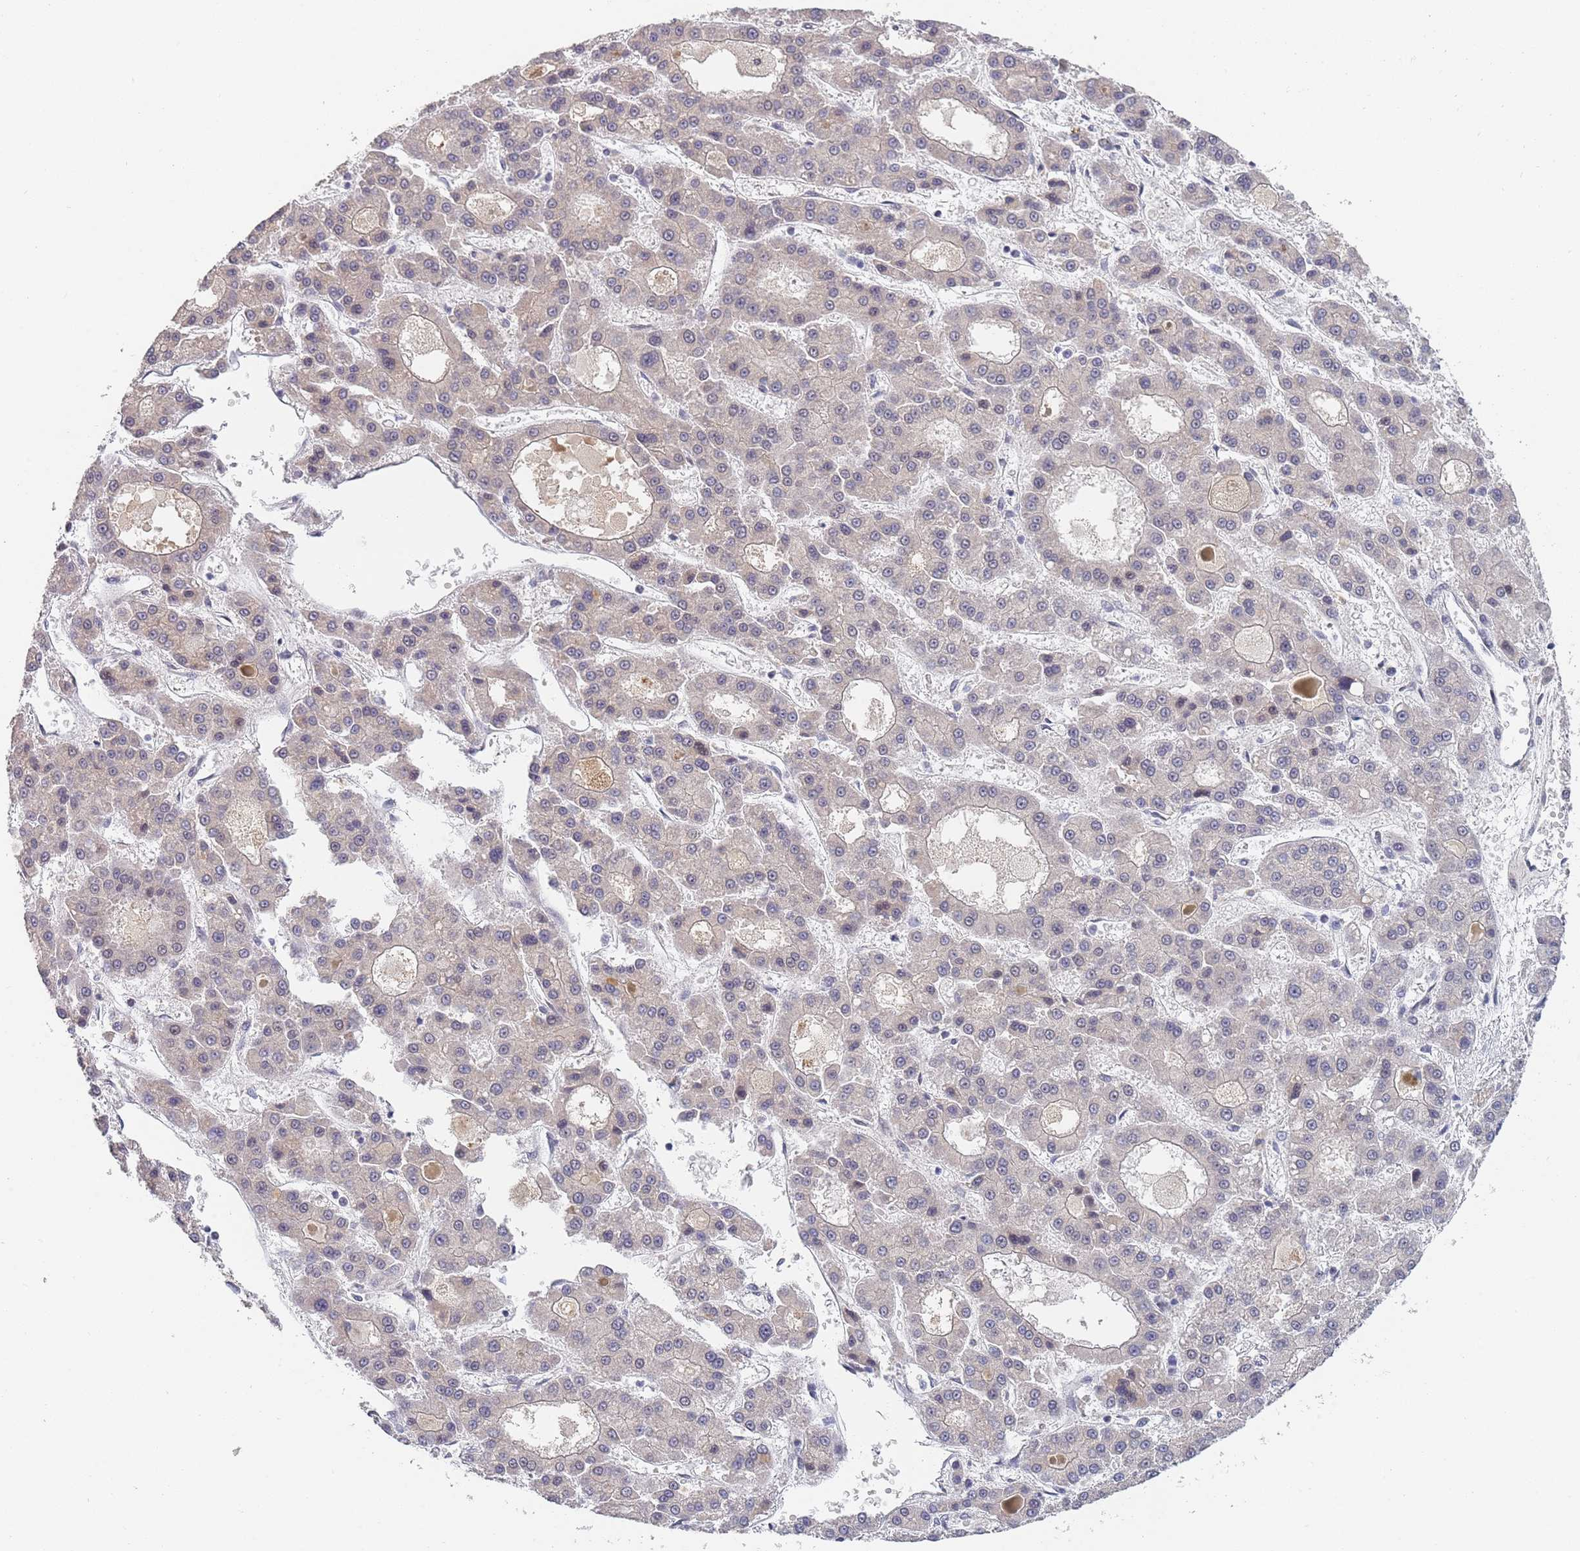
{"staining": {"intensity": "negative", "quantity": "none", "location": "none"}, "tissue": "liver cancer", "cell_type": "Tumor cells", "image_type": "cancer", "snomed": [{"axis": "morphology", "description": "Carcinoma, Hepatocellular, NOS"}, {"axis": "topography", "description": "Liver"}], "caption": "High power microscopy photomicrograph of an immunohistochemistry image of liver cancer, revealing no significant expression in tumor cells. (DAB immunohistochemistry (IHC) visualized using brightfield microscopy, high magnification).", "gene": "B4GALT4", "patient": {"sex": "male", "age": 70}}